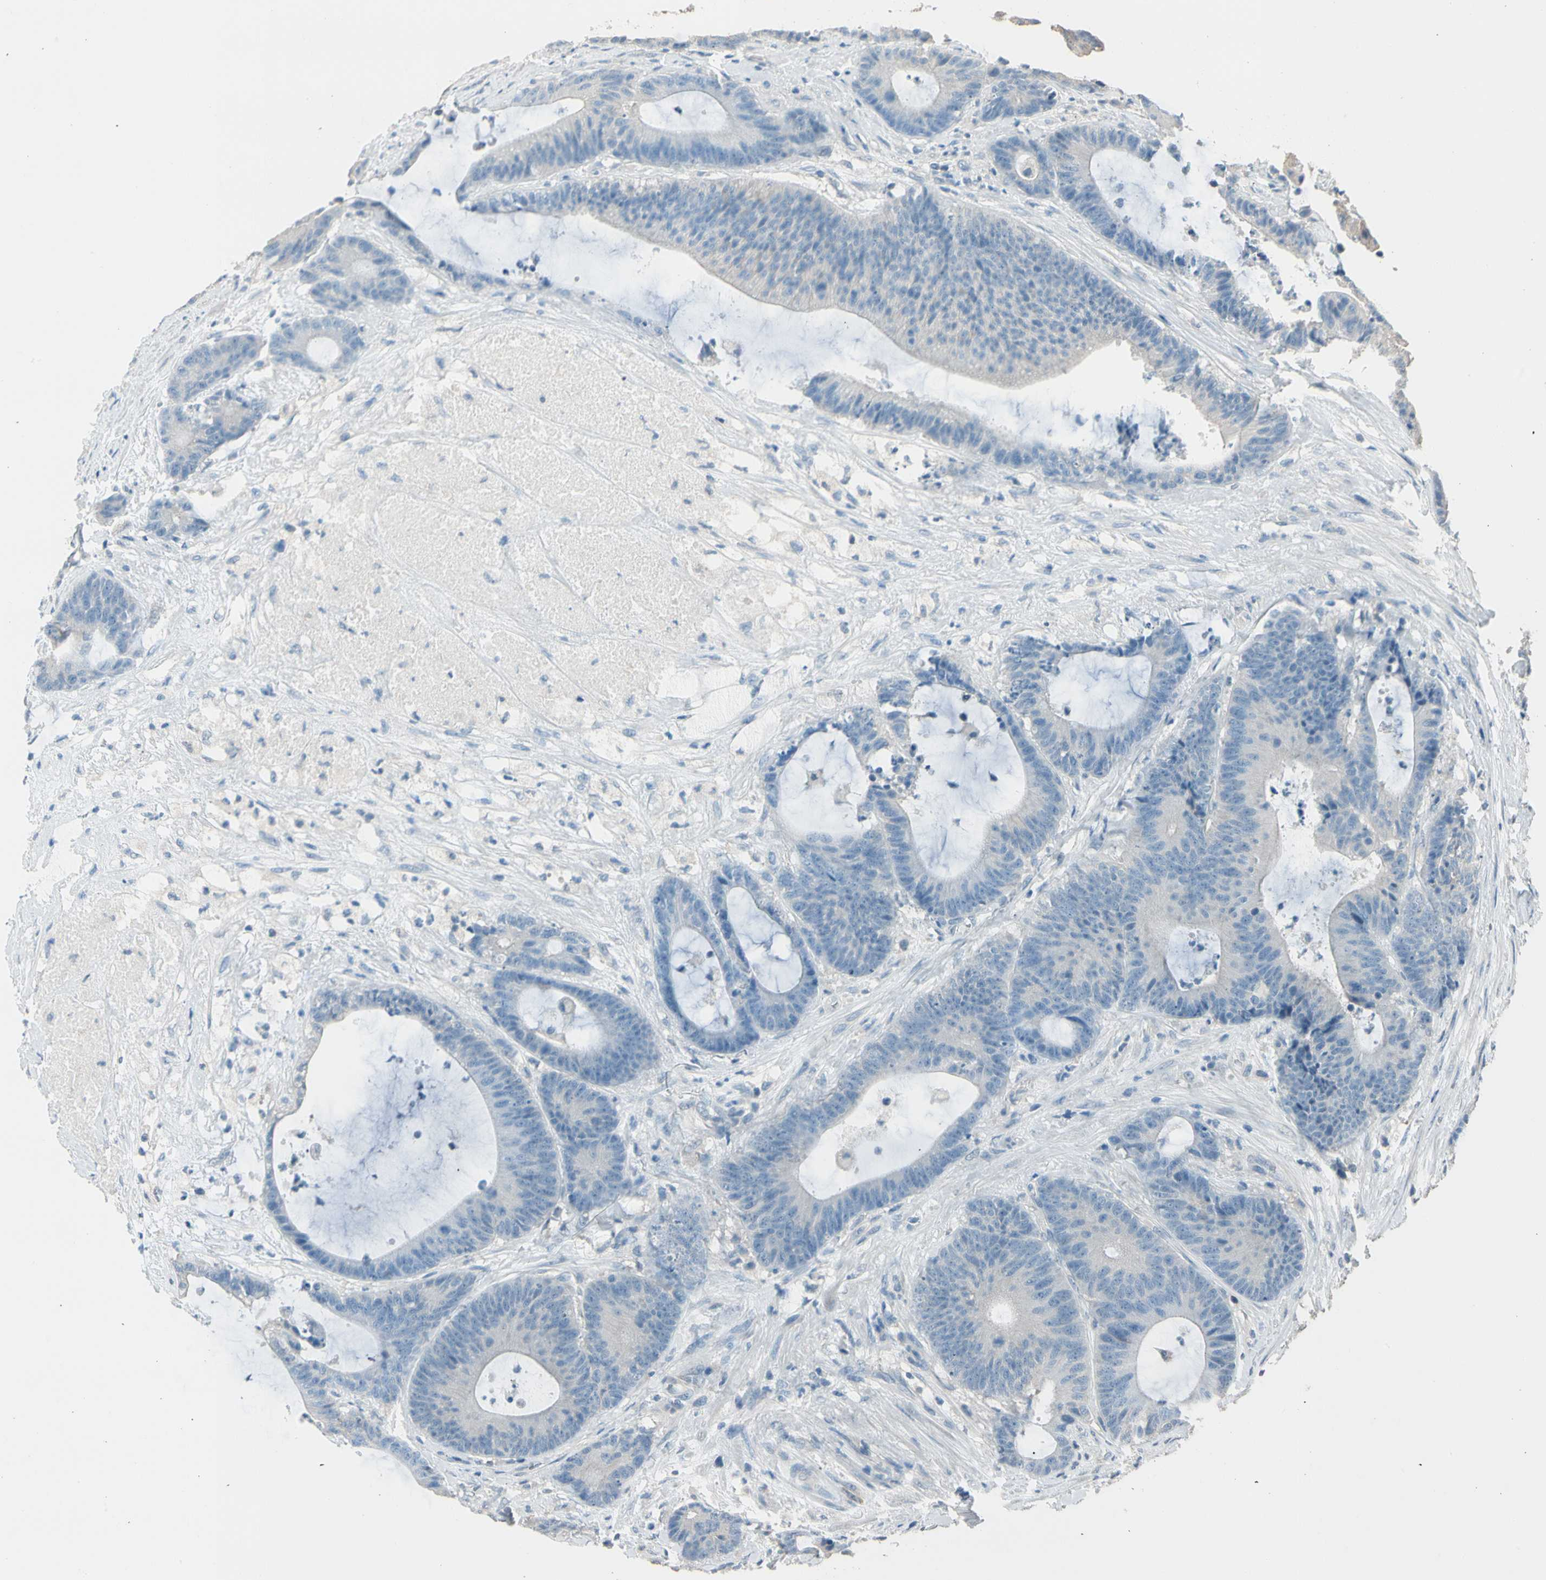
{"staining": {"intensity": "negative", "quantity": "none", "location": "none"}, "tissue": "colorectal cancer", "cell_type": "Tumor cells", "image_type": "cancer", "snomed": [{"axis": "morphology", "description": "Adenocarcinoma, NOS"}, {"axis": "topography", "description": "Colon"}], "caption": "Immunohistochemistry (IHC) micrograph of colorectal cancer stained for a protein (brown), which displays no staining in tumor cells.", "gene": "MAP3K7", "patient": {"sex": "female", "age": 84}}